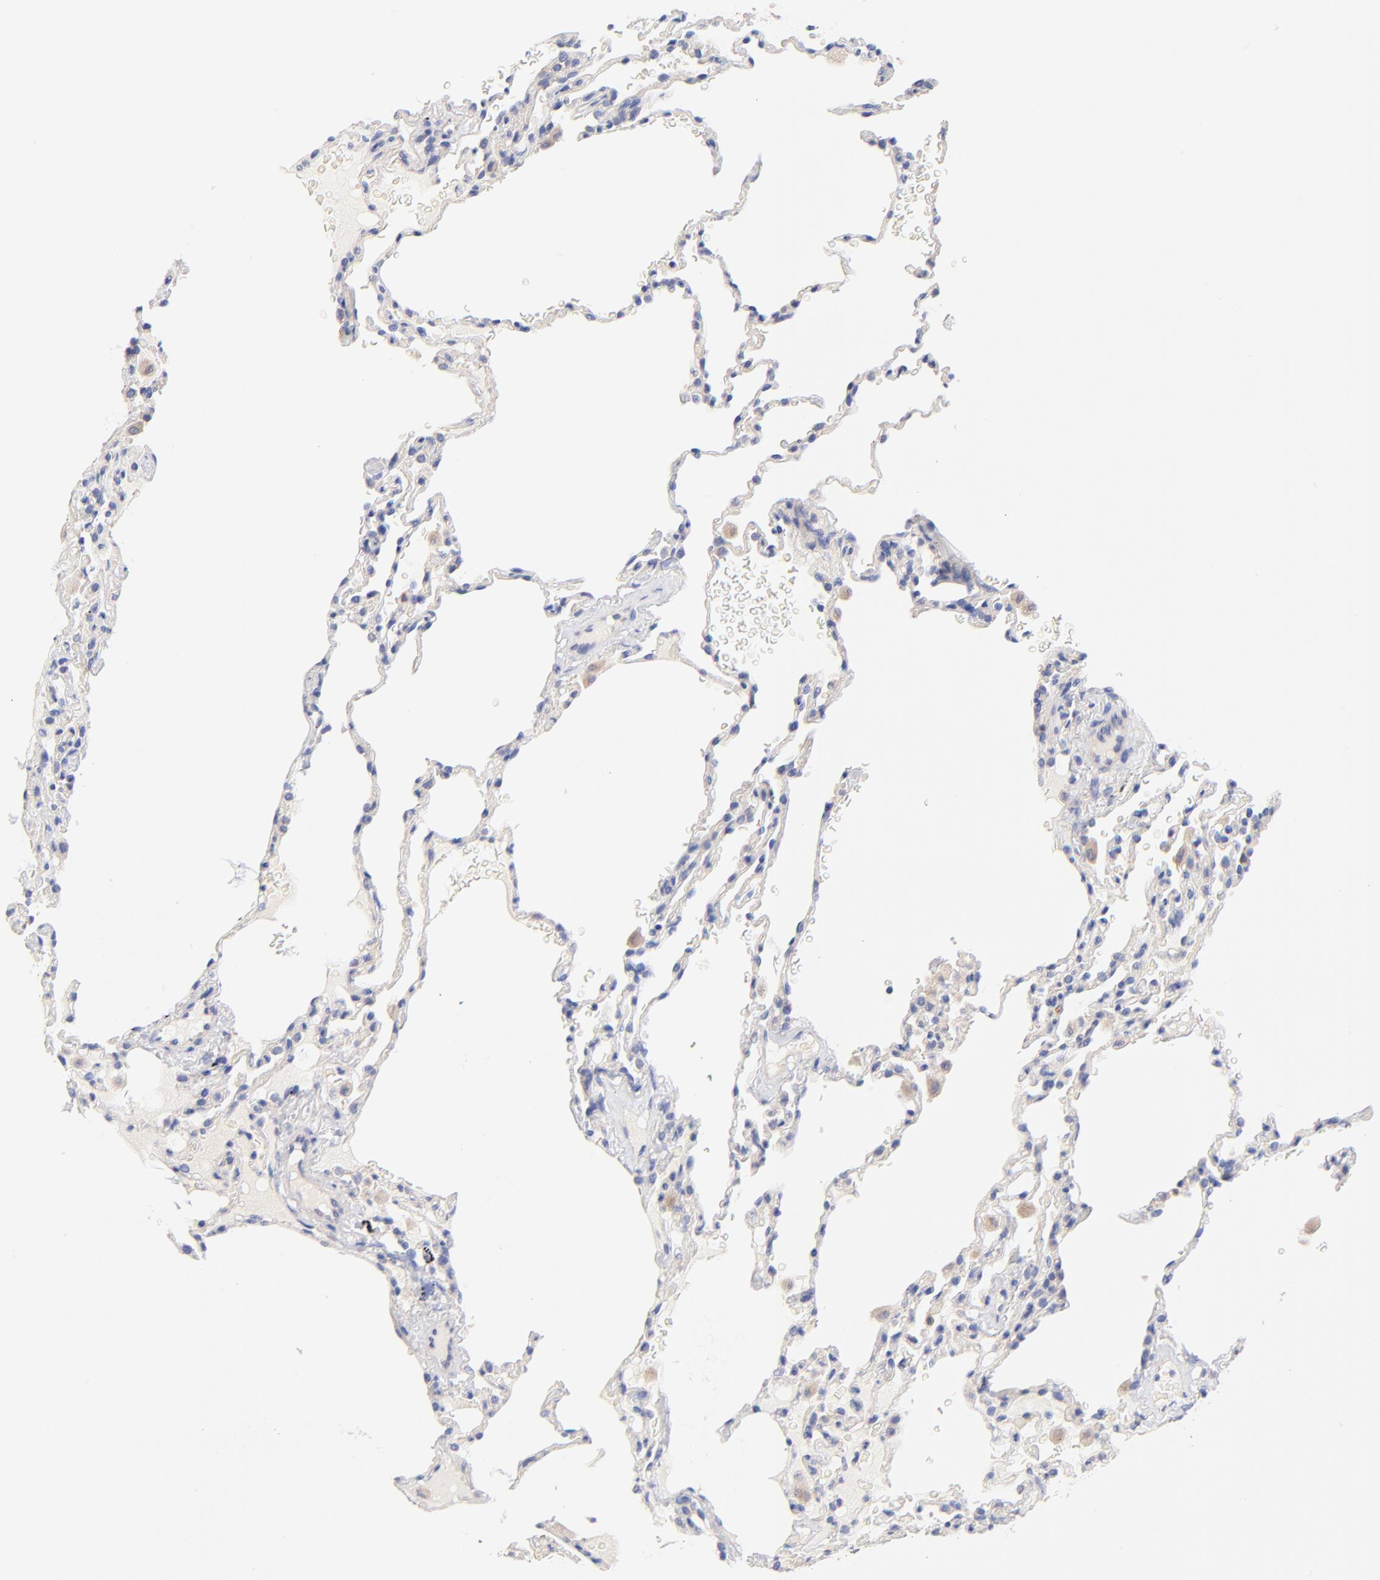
{"staining": {"intensity": "negative", "quantity": "none", "location": "none"}, "tissue": "lung", "cell_type": "Alveolar cells", "image_type": "normal", "snomed": [{"axis": "morphology", "description": "Normal tissue, NOS"}, {"axis": "topography", "description": "Lung"}], "caption": "The micrograph exhibits no significant positivity in alveolar cells of lung.", "gene": "TNFRSF13C", "patient": {"sex": "male", "age": 59}}